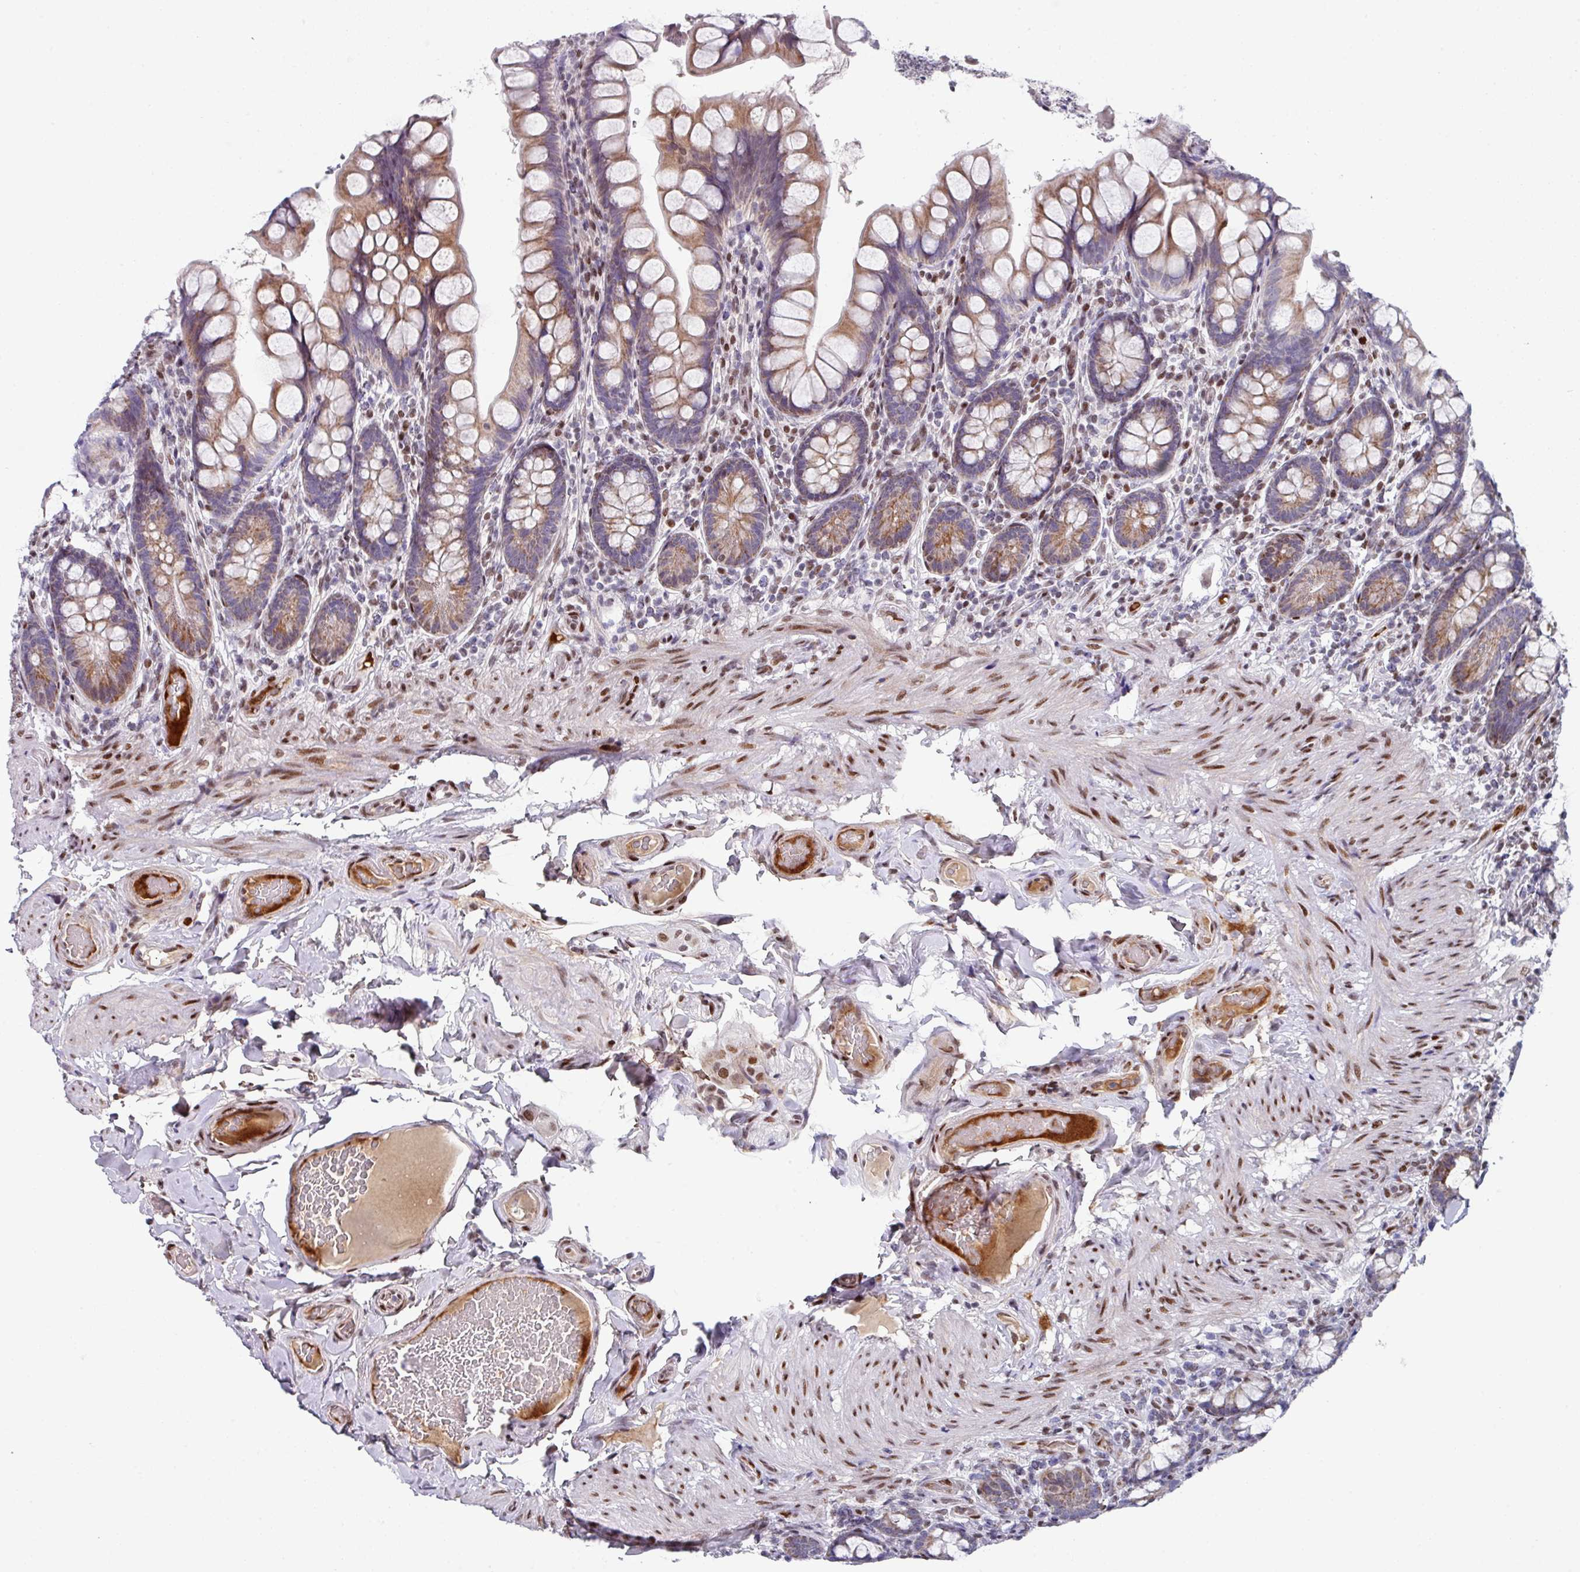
{"staining": {"intensity": "moderate", "quantity": ">75%", "location": "cytoplasmic/membranous"}, "tissue": "small intestine", "cell_type": "Glandular cells", "image_type": "normal", "snomed": [{"axis": "morphology", "description": "Normal tissue, NOS"}, {"axis": "topography", "description": "Small intestine"}], "caption": "Immunohistochemistry of normal small intestine reveals medium levels of moderate cytoplasmic/membranous positivity in approximately >75% of glandular cells. The staining was performed using DAB, with brown indicating positive protein expression. Nuclei are stained blue with hematoxylin.", "gene": "CBX7", "patient": {"sex": "male", "age": 70}}